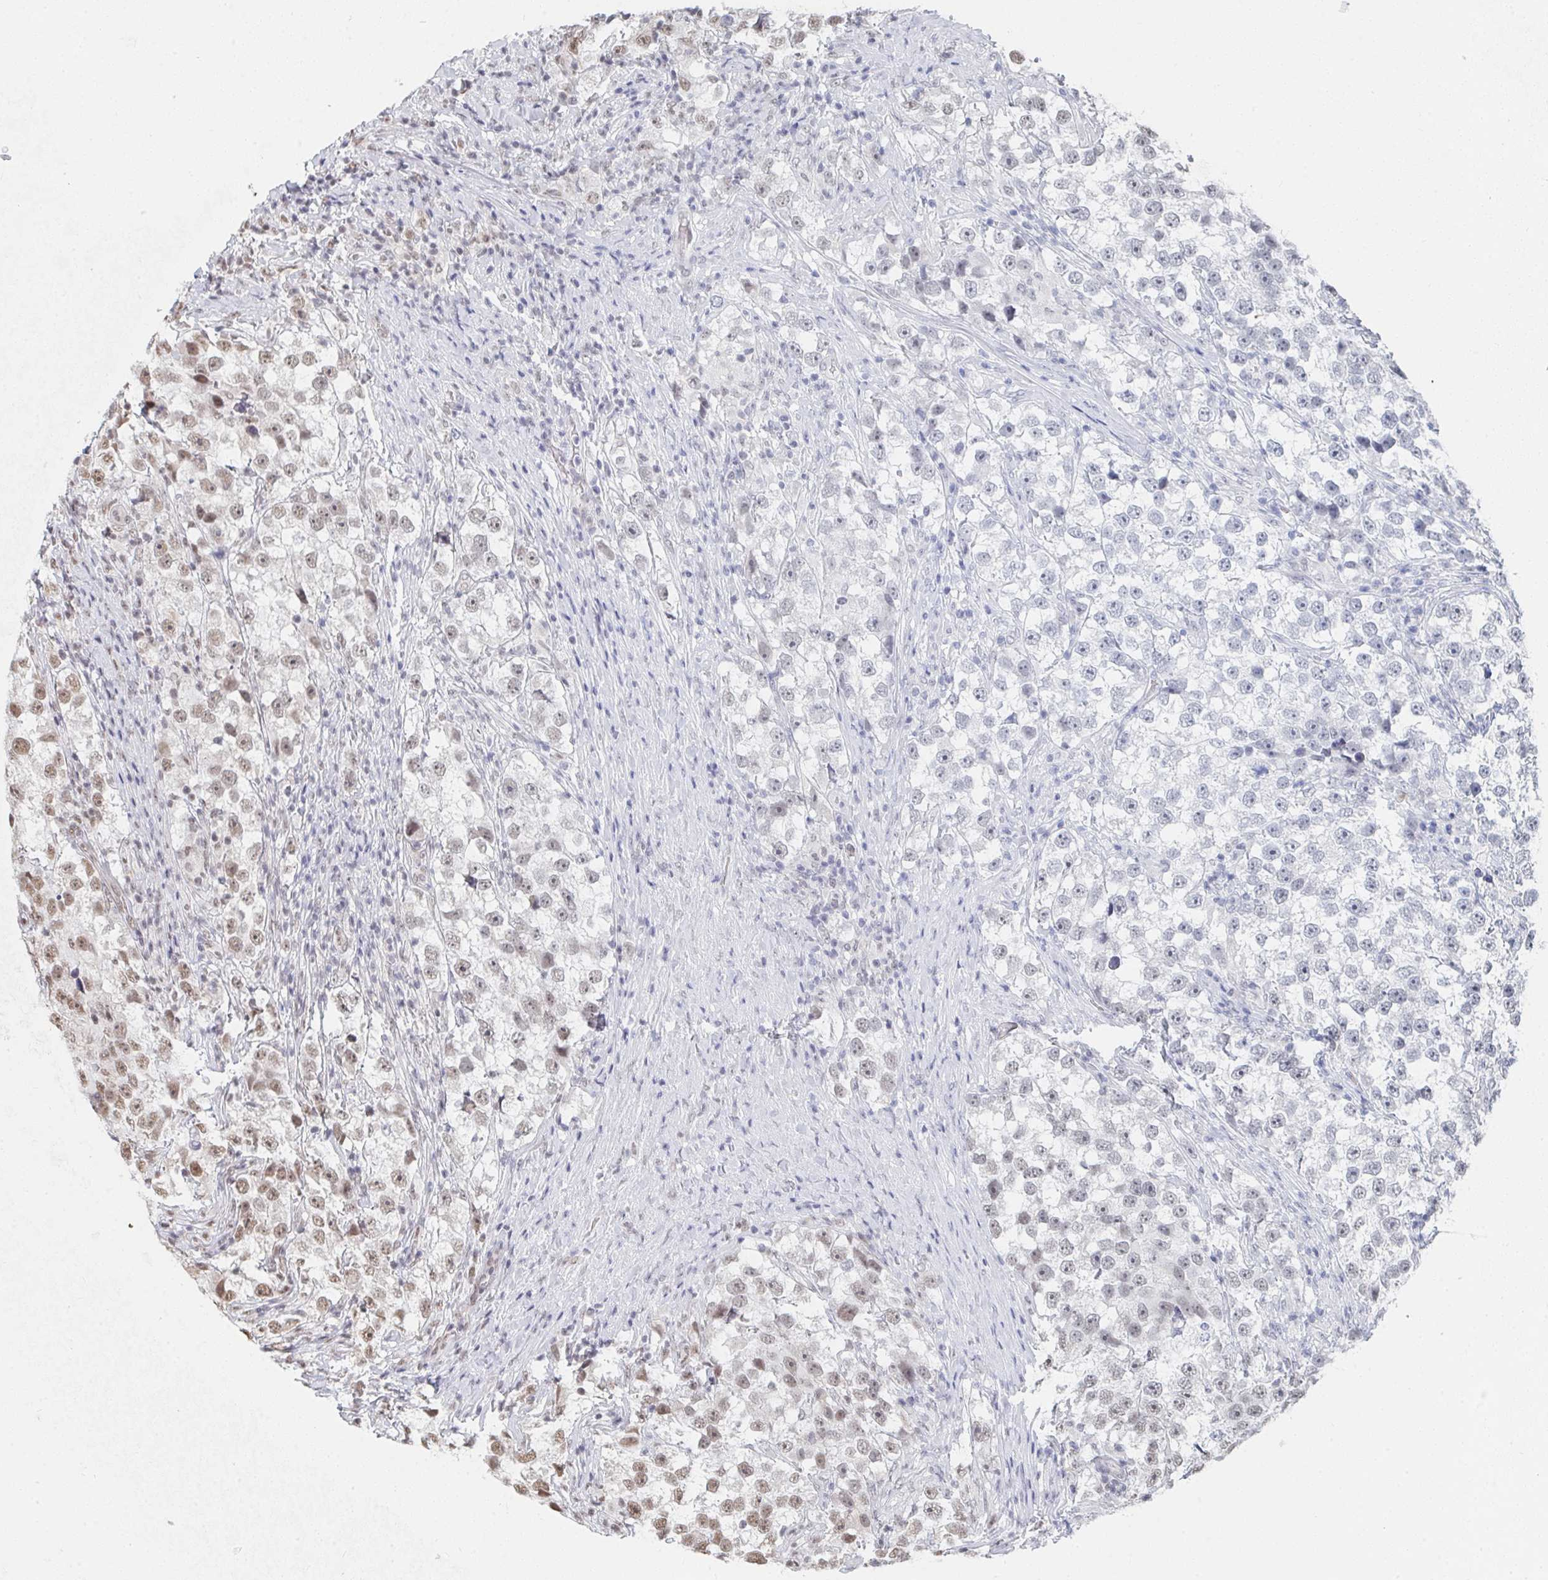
{"staining": {"intensity": "weak", "quantity": "25%-75%", "location": "nuclear"}, "tissue": "testis cancer", "cell_type": "Tumor cells", "image_type": "cancer", "snomed": [{"axis": "morphology", "description": "Seminoma, NOS"}, {"axis": "topography", "description": "Testis"}], "caption": "IHC photomicrograph of neoplastic tissue: human seminoma (testis) stained using IHC shows low levels of weak protein expression localized specifically in the nuclear of tumor cells, appearing as a nuclear brown color.", "gene": "MBNL1", "patient": {"sex": "male", "age": 46}}